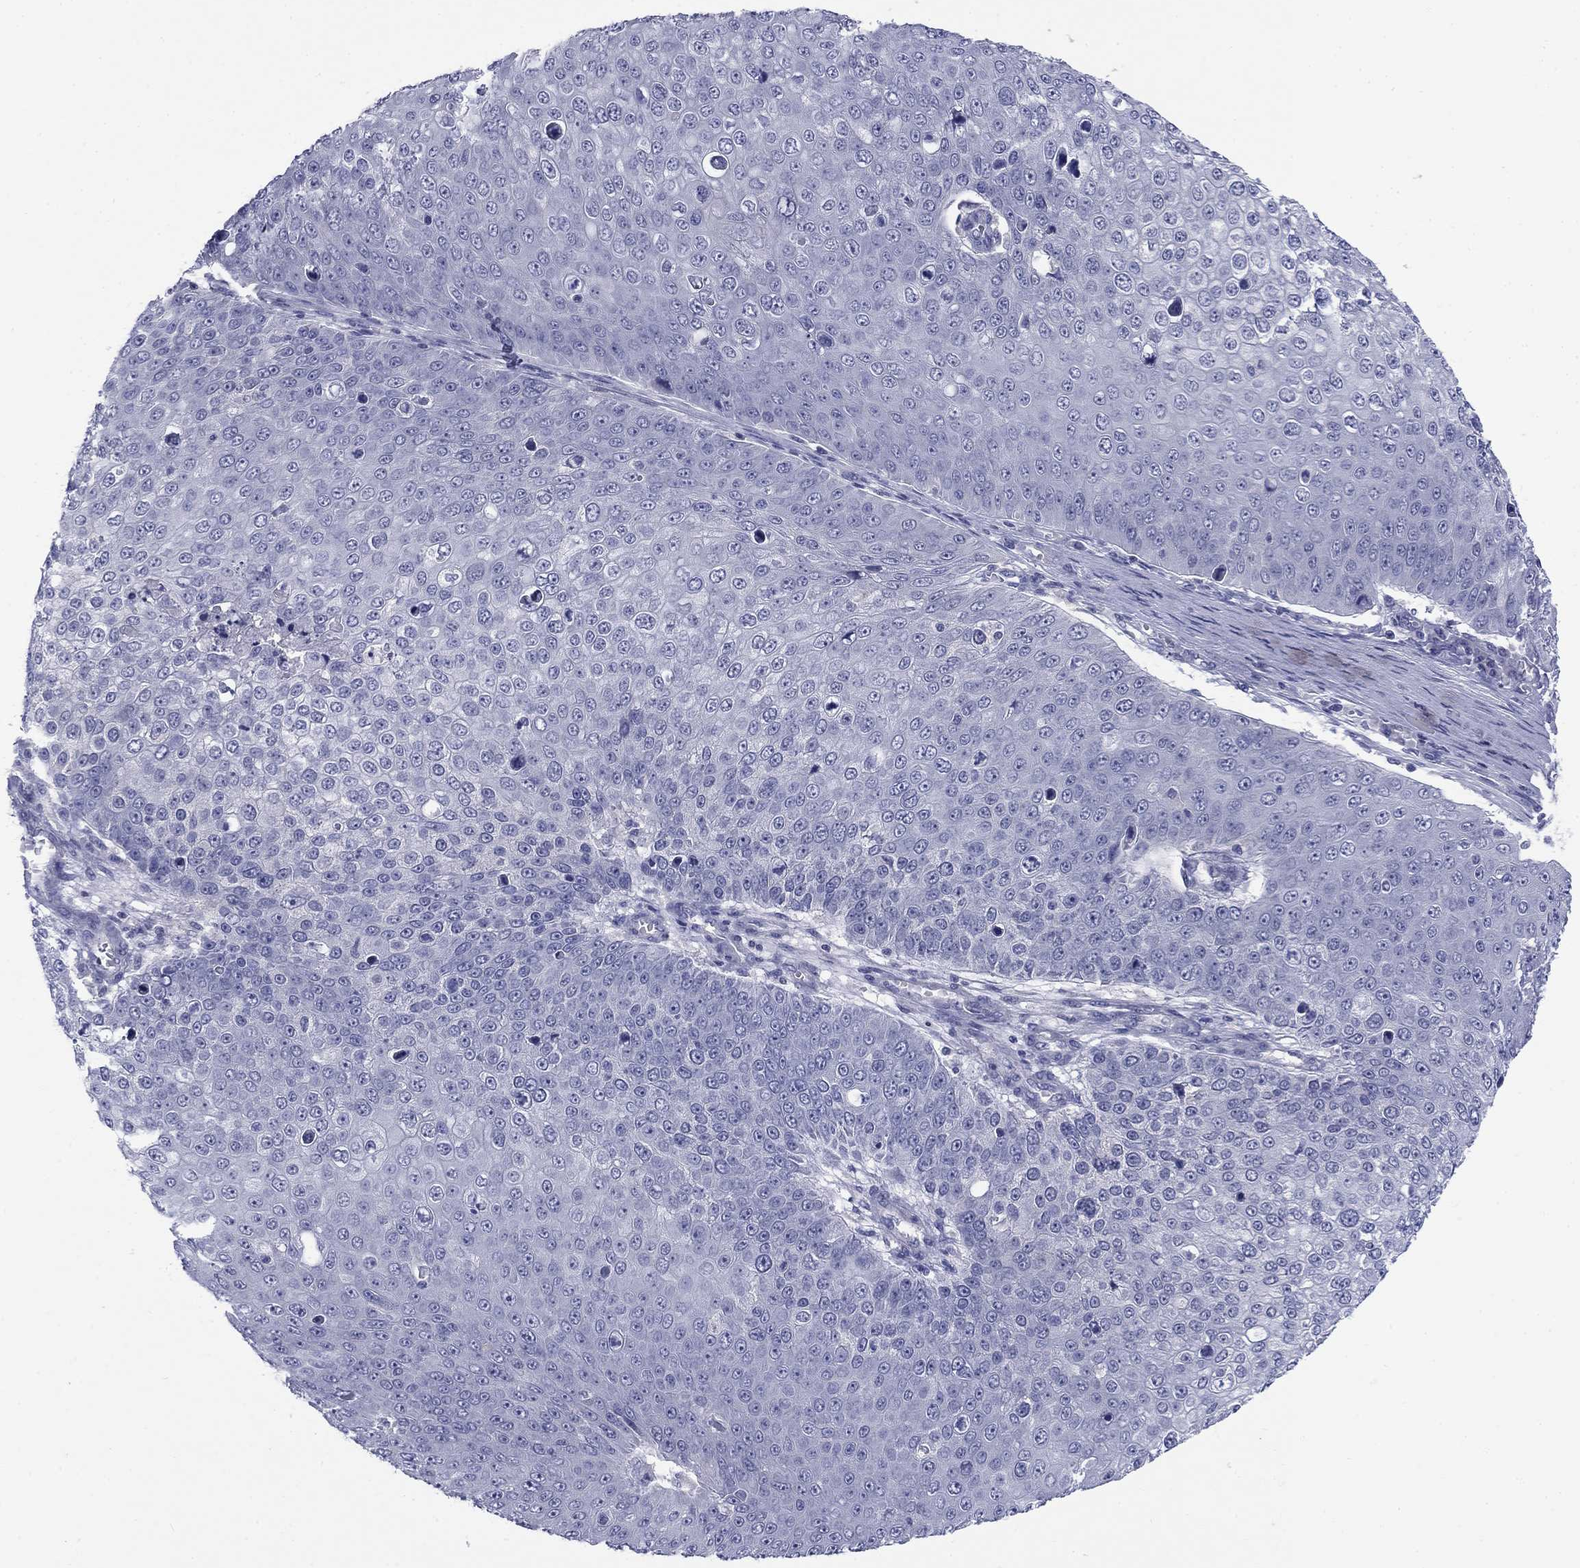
{"staining": {"intensity": "negative", "quantity": "none", "location": "none"}, "tissue": "skin cancer", "cell_type": "Tumor cells", "image_type": "cancer", "snomed": [{"axis": "morphology", "description": "Squamous cell carcinoma, NOS"}, {"axis": "topography", "description": "Skin"}], "caption": "The IHC photomicrograph has no significant staining in tumor cells of squamous cell carcinoma (skin) tissue.", "gene": "CACNA1A", "patient": {"sex": "male", "age": 71}}